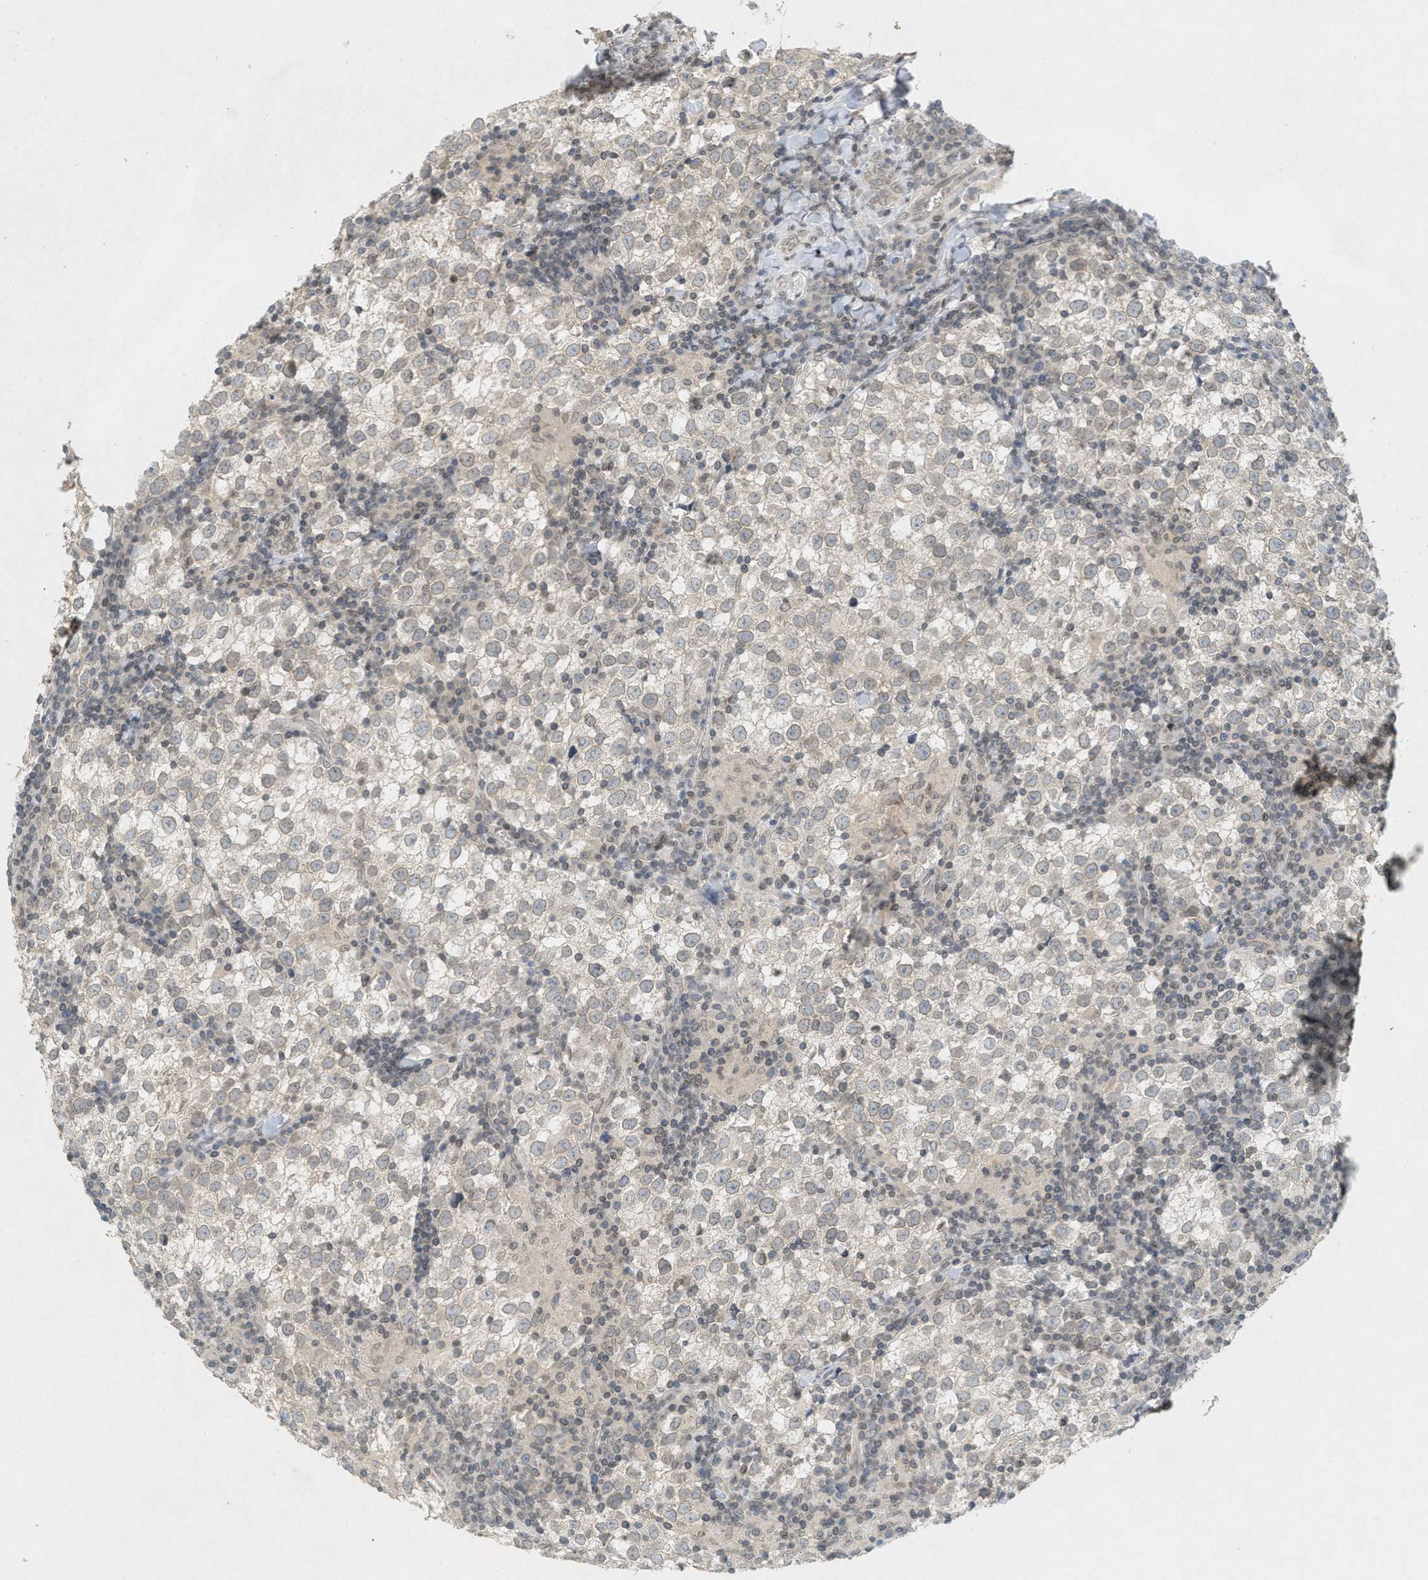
{"staining": {"intensity": "weak", "quantity": ">75%", "location": "cytoplasmic/membranous,nuclear"}, "tissue": "testis cancer", "cell_type": "Tumor cells", "image_type": "cancer", "snomed": [{"axis": "morphology", "description": "Seminoma, NOS"}, {"axis": "morphology", "description": "Carcinoma, Embryonal, NOS"}, {"axis": "topography", "description": "Testis"}], "caption": "About >75% of tumor cells in human testis embryonal carcinoma reveal weak cytoplasmic/membranous and nuclear protein positivity as visualized by brown immunohistochemical staining.", "gene": "ABHD6", "patient": {"sex": "male", "age": 36}}